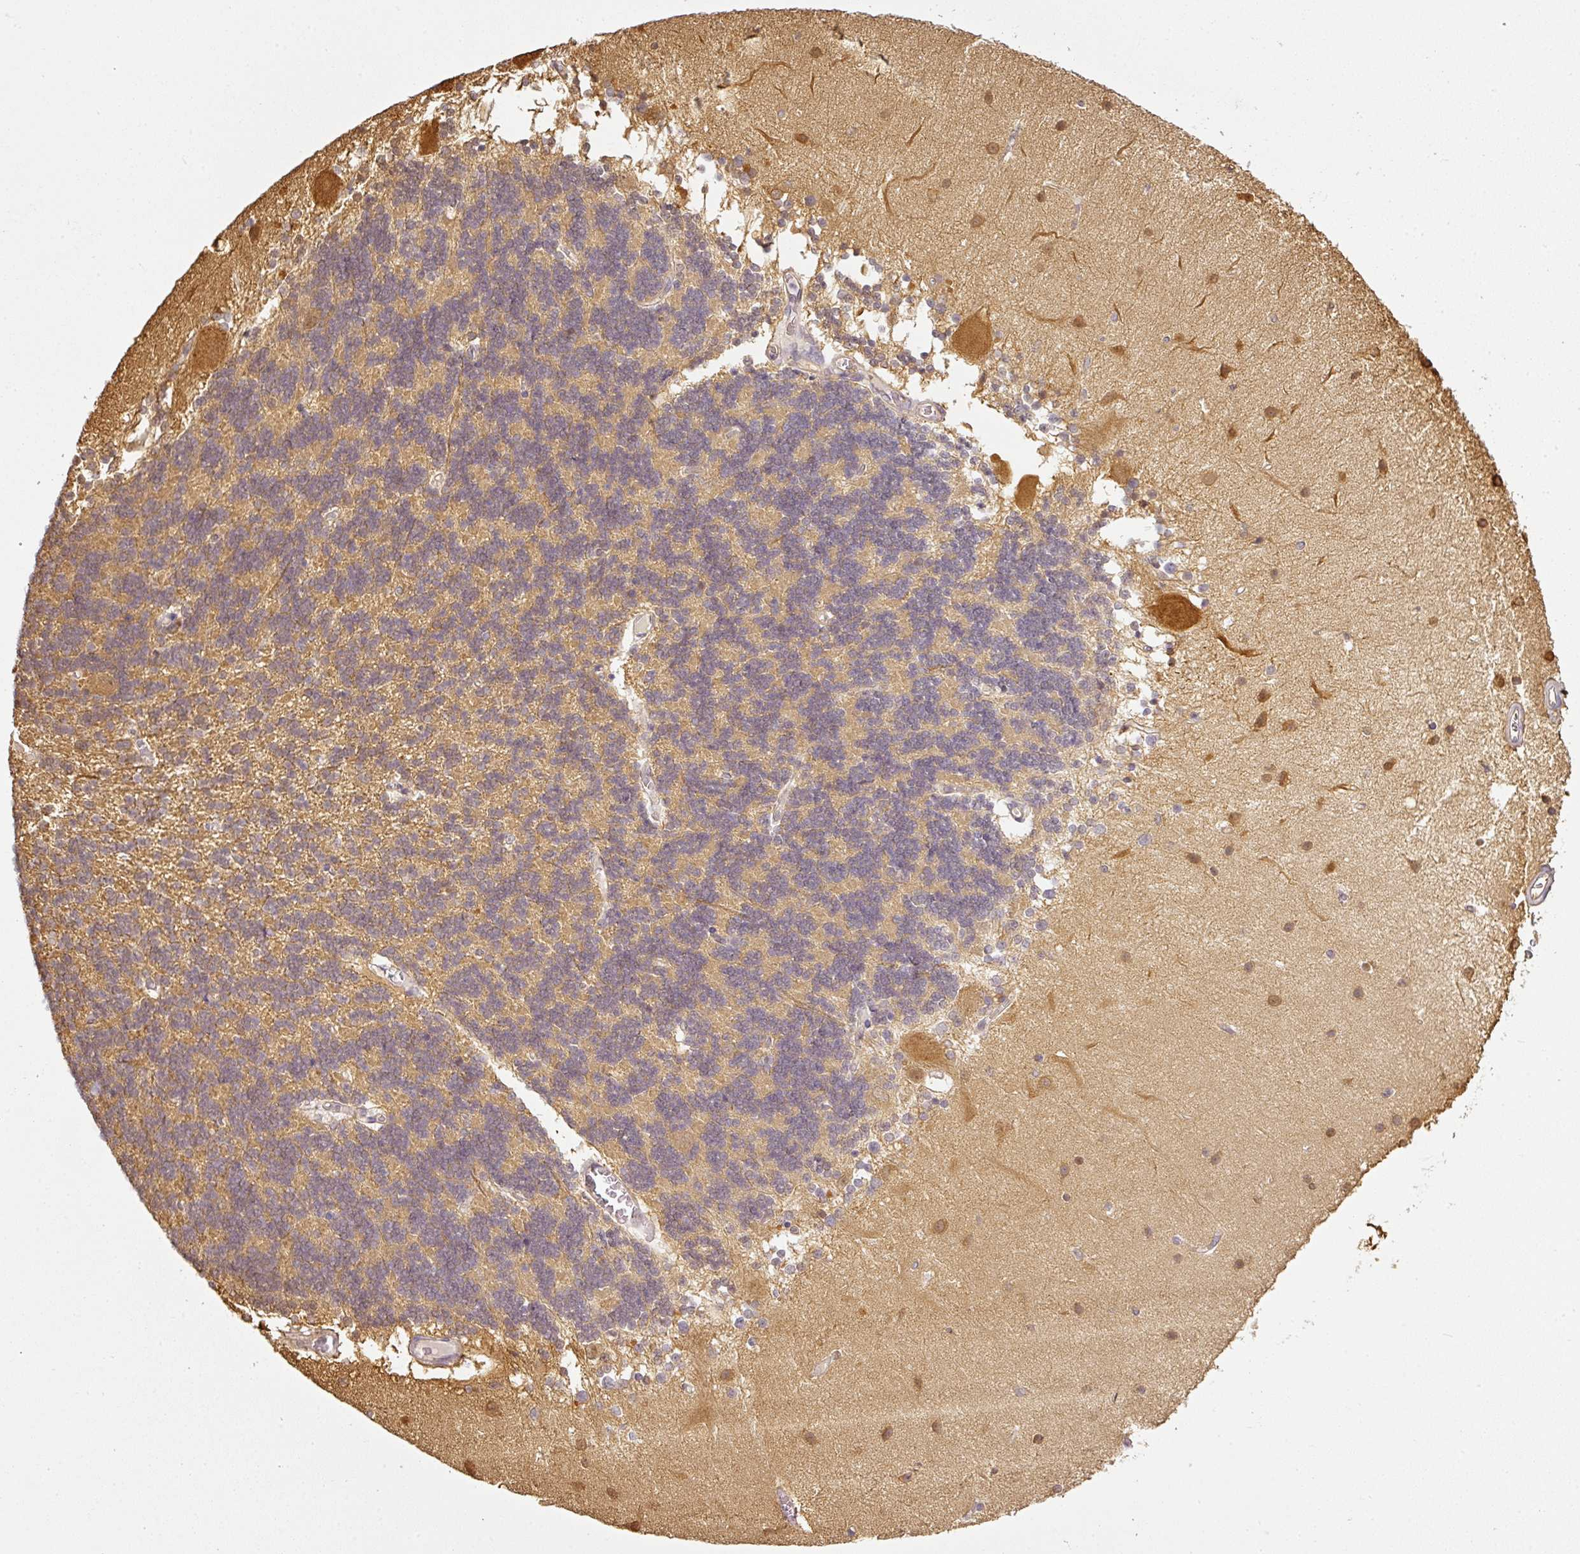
{"staining": {"intensity": "weak", "quantity": "25%-75%", "location": "cytoplasmic/membranous"}, "tissue": "cerebellum", "cell_type": "Cells in granular layer", "image_type": "normal", "snomed": [{"axis": "morphology", "description": "Normal tissue, NOS"}, {"axis": "topography", "description": "Cerebellum"}], "caption": "Protein staining exhibits weak cytoplasmic/membranous staining in approximately 25%-75% of cells in granular layer in normal cerebellum.", "gene": "ANKRD18A", "patient": {"sex": "female", "age": 54}}